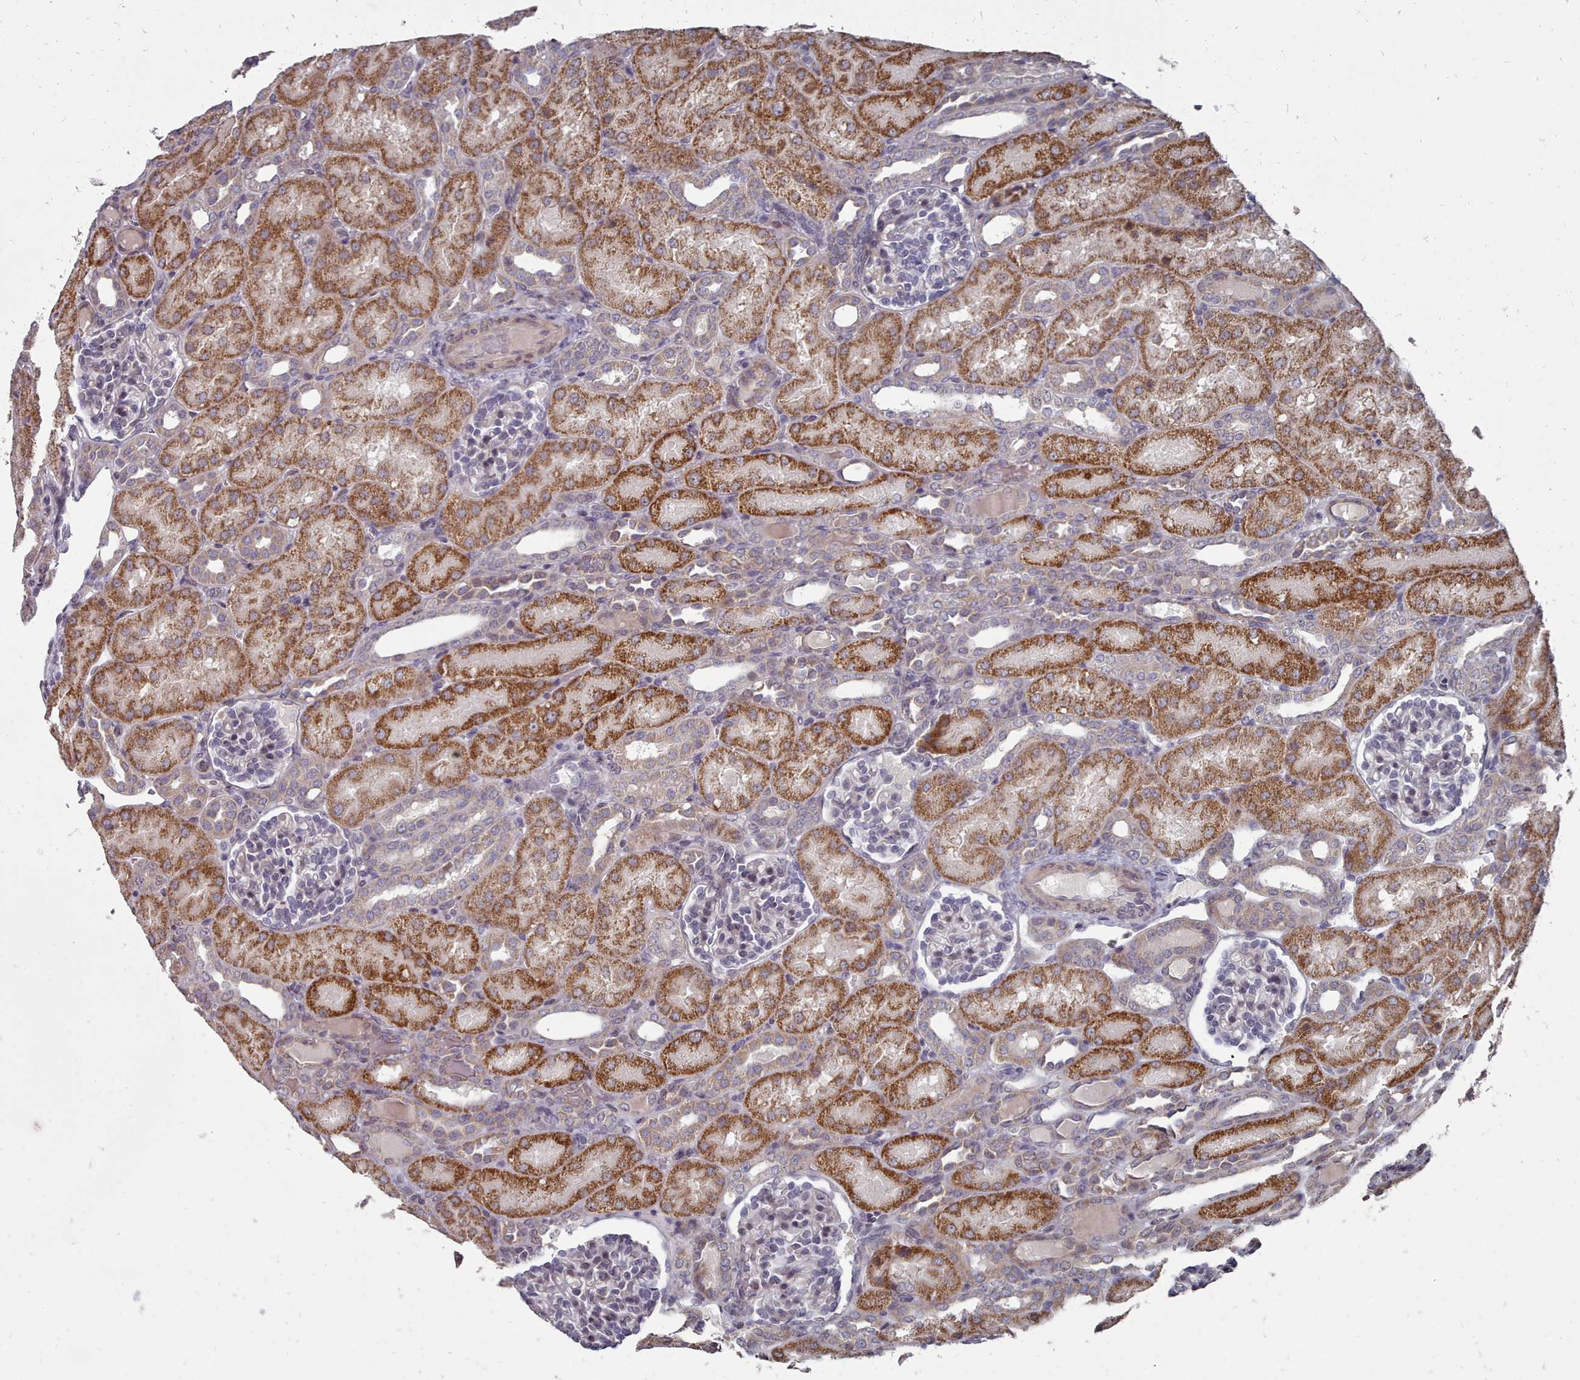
{"staining": {"intensity": "negative", "quantity": "none", "location": "none"}, "tissue": "kidney", "cell_type": "Cells in glomeruli", "image_type": "normal", "snomed": [{"axis": "morphology", "description": "Normal tissue, NOS"}, {"axis": "topography", "description": "Kidney"}], "caption": "The image shows no significant positivity in cells in glomeruli of kidney.", "gene": "ACKR3", "patient": {"sex": "male", "age": 1}}